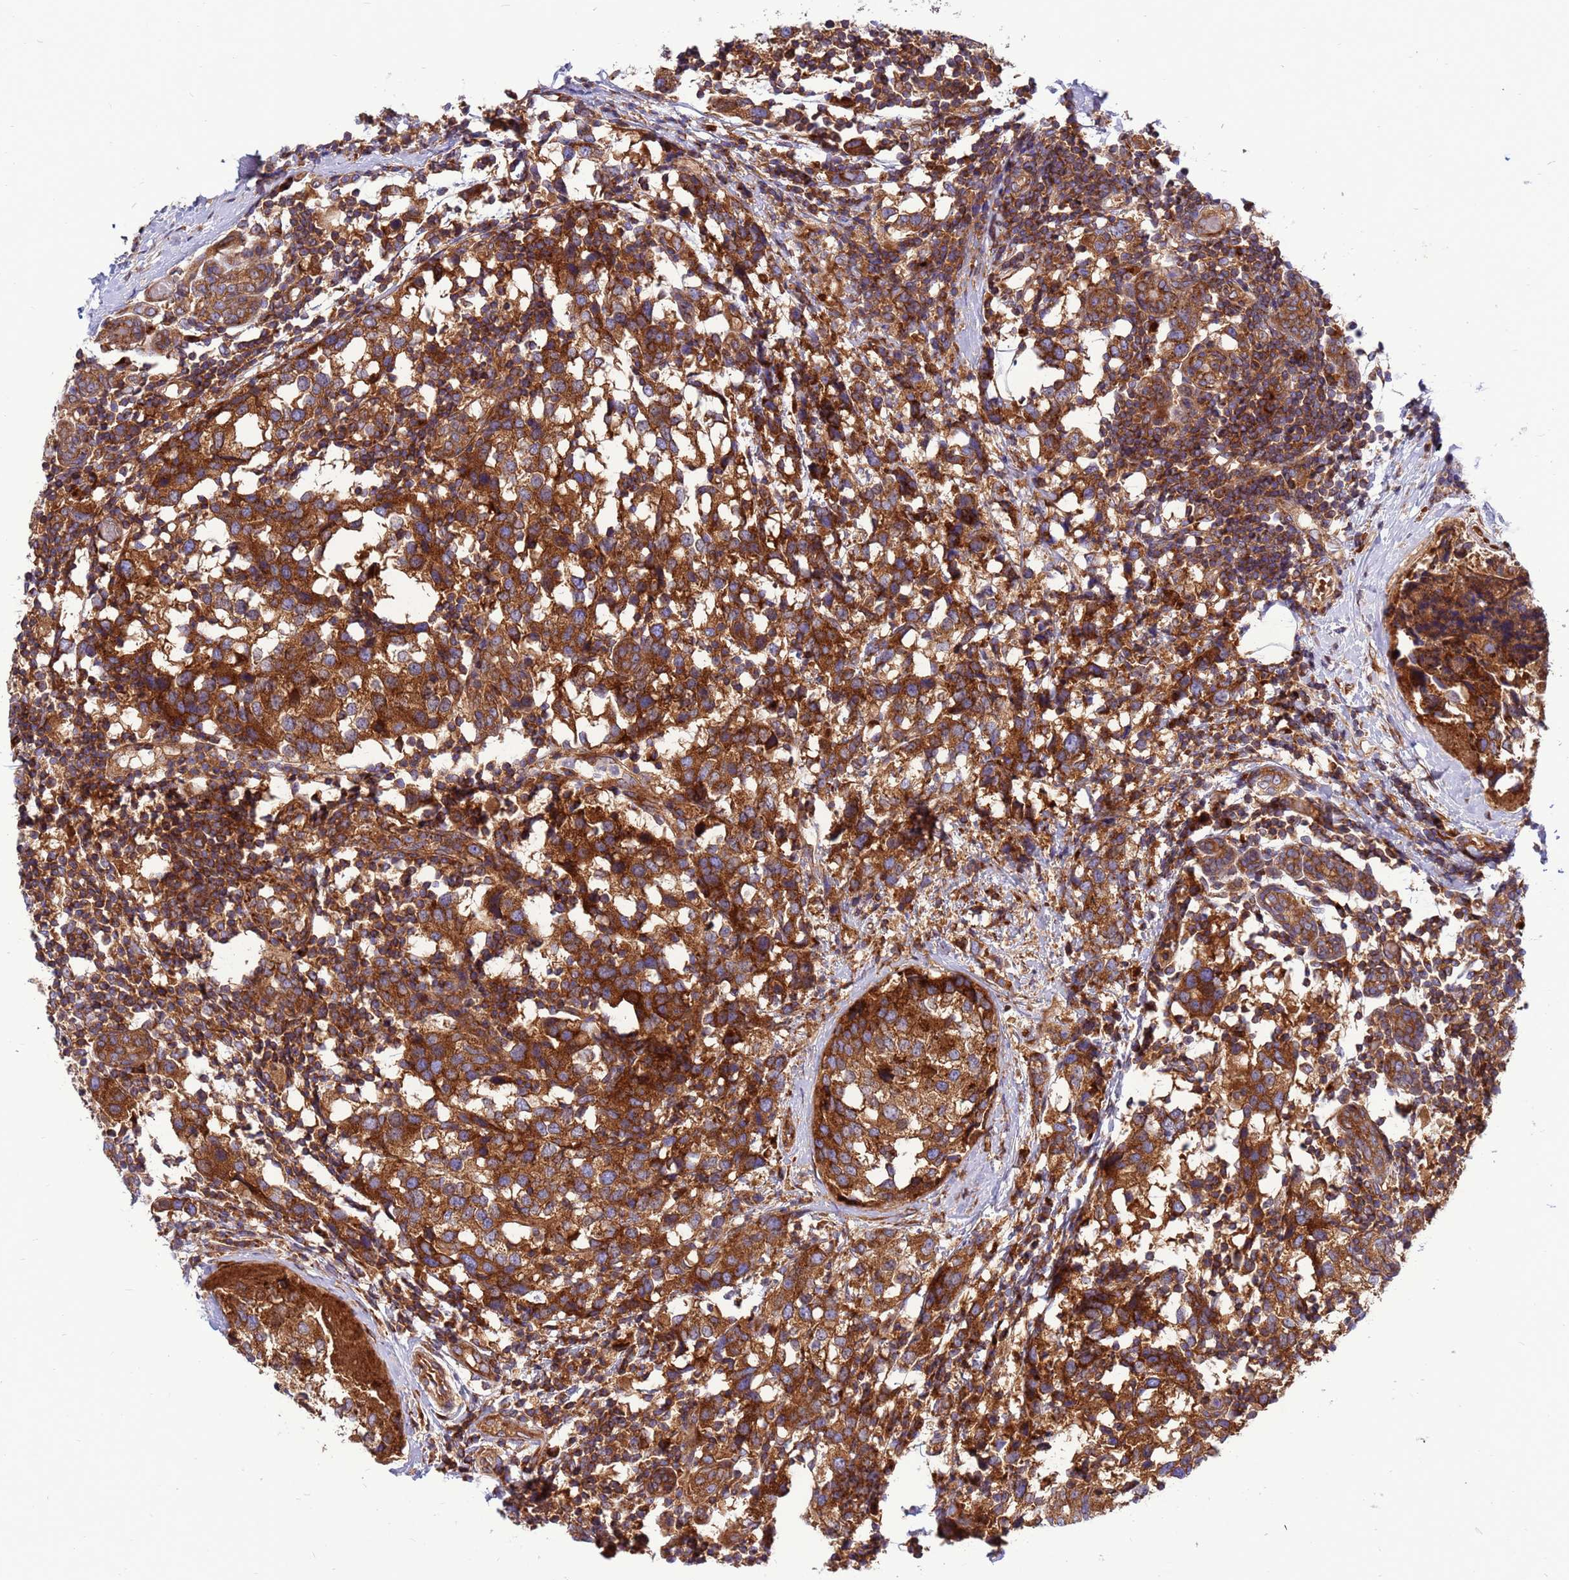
{"staining": {"intensity": "strong", "quantity": ">75%", "location": "cytoplasmic/membranous"}, "tissue": "breast cancer", "cell_type": "Tumor cells", "image_type": "cancer", "snomed": [{"axis": "morphology", "description": "Lobular carcinoma"}, {"axis": "topography", "description": "Breast"}], "caption": "Lobular carcinoma (breast) tissue displays strong cytoplasmic/membranous positivity in approximately >75% of tumor cells, visualized by immunohistochemistry.", "gene": "ZC3HAV1", "patient": {"sex": "female", "age": 59}}